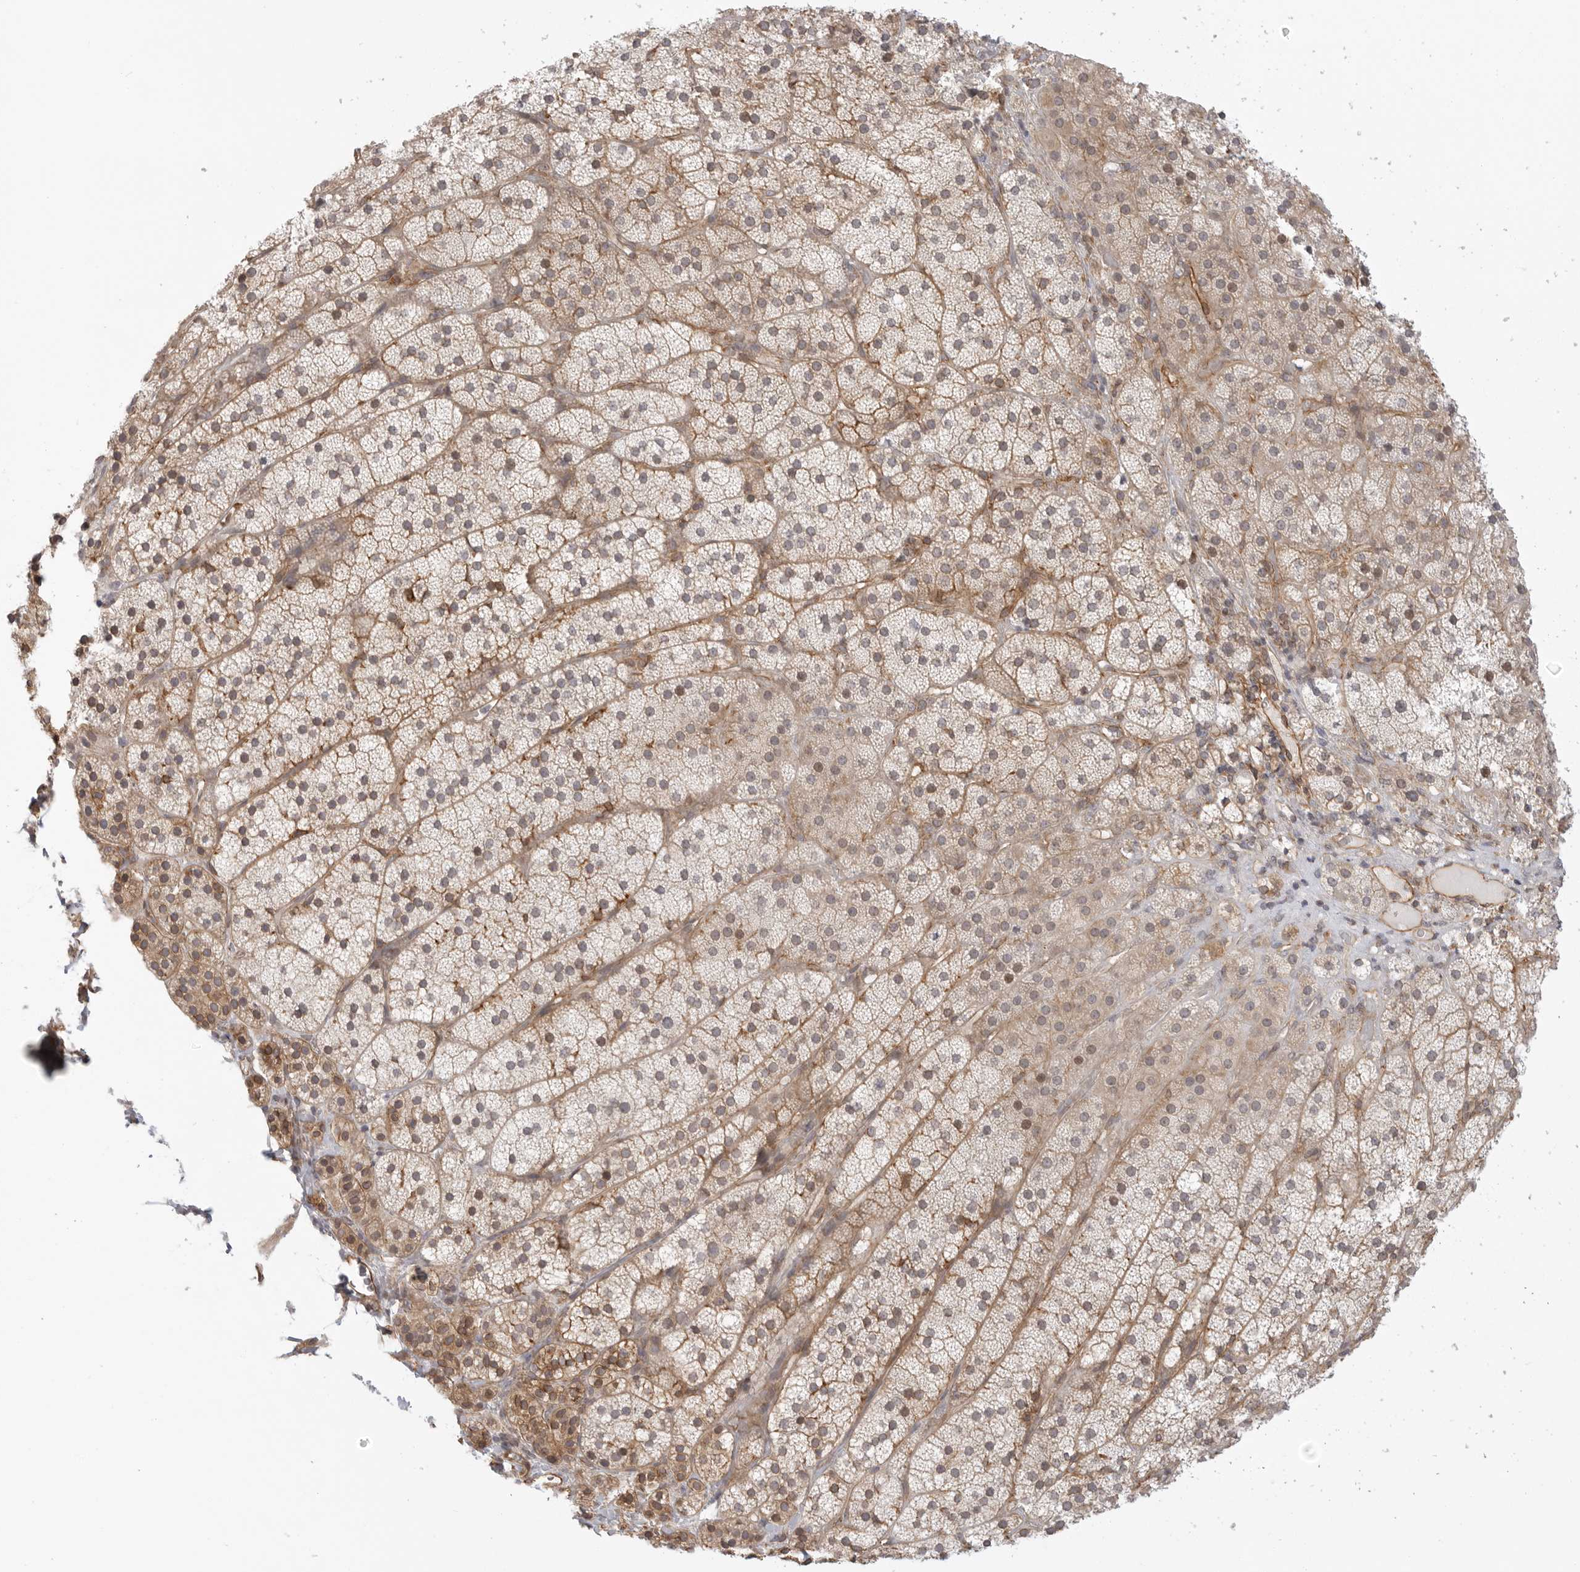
{"staining": {"intensity": "weak", "quantity": "<25%", "location": "cytoplasmic/membranous"}, "tissue": "adrenal gland", "cell_type": "Glandular cells", "image_type": "normal", "snomed": [{"axis": "morphology", "description": "Normal tissue, NOS"}, {"axis": "topography", "description": "Adrenal gland"}], "caption": "A high-resolution micrograph shows immunohistochemistry staining of normal adrenal gland, which demonstrates no significant positivity in glandular cells. Nuclei are stained in blue.", "gene": "ATOH7", "patient": {"sex": "female", "age": 44}}